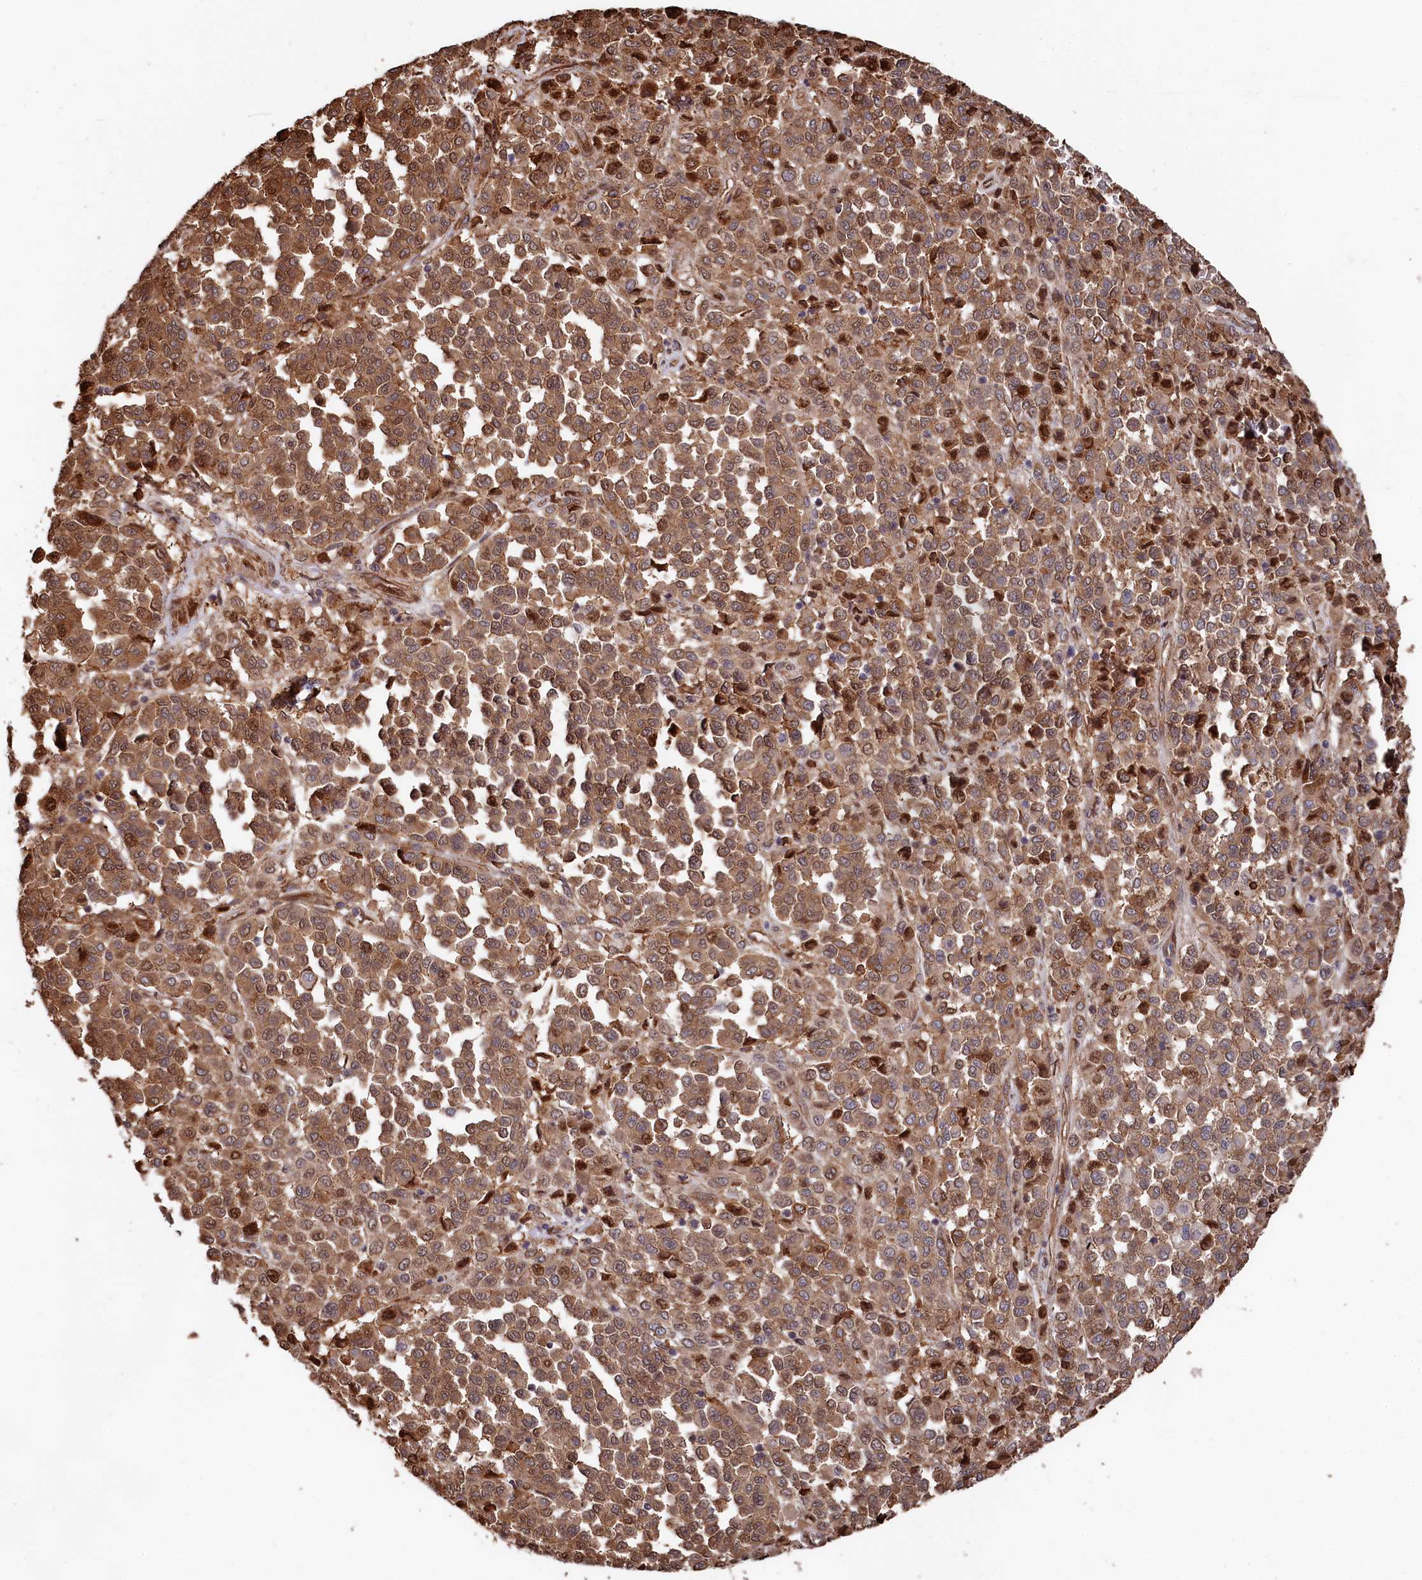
{"staining": {"intensity": "moderate", "quantity": ">75%", "location": "cytoplasmic/membranous"}, "tissue": "melanoma", "cell_type": "Tumor cells", "image_type": "cancer", "snomed": [{"axis": "morphology", "description": "Malignant melanoma, Metastatic site"}, {"axis": "topography", "description": "Pancreas"}], "caption": "Malignant melanoma (metastatic site) was stained to show a protein in brown. There is medium levels of moderate cytoplasmic/membranous staining in approximately >75% of tumor cells. (DAB (3,3'-diaminobenzidine) IHC, brown staining for protein, blue staining for nuclei).", "gene": "TNKS1BP1", "patient": {"sex": "female", "age": 30}}